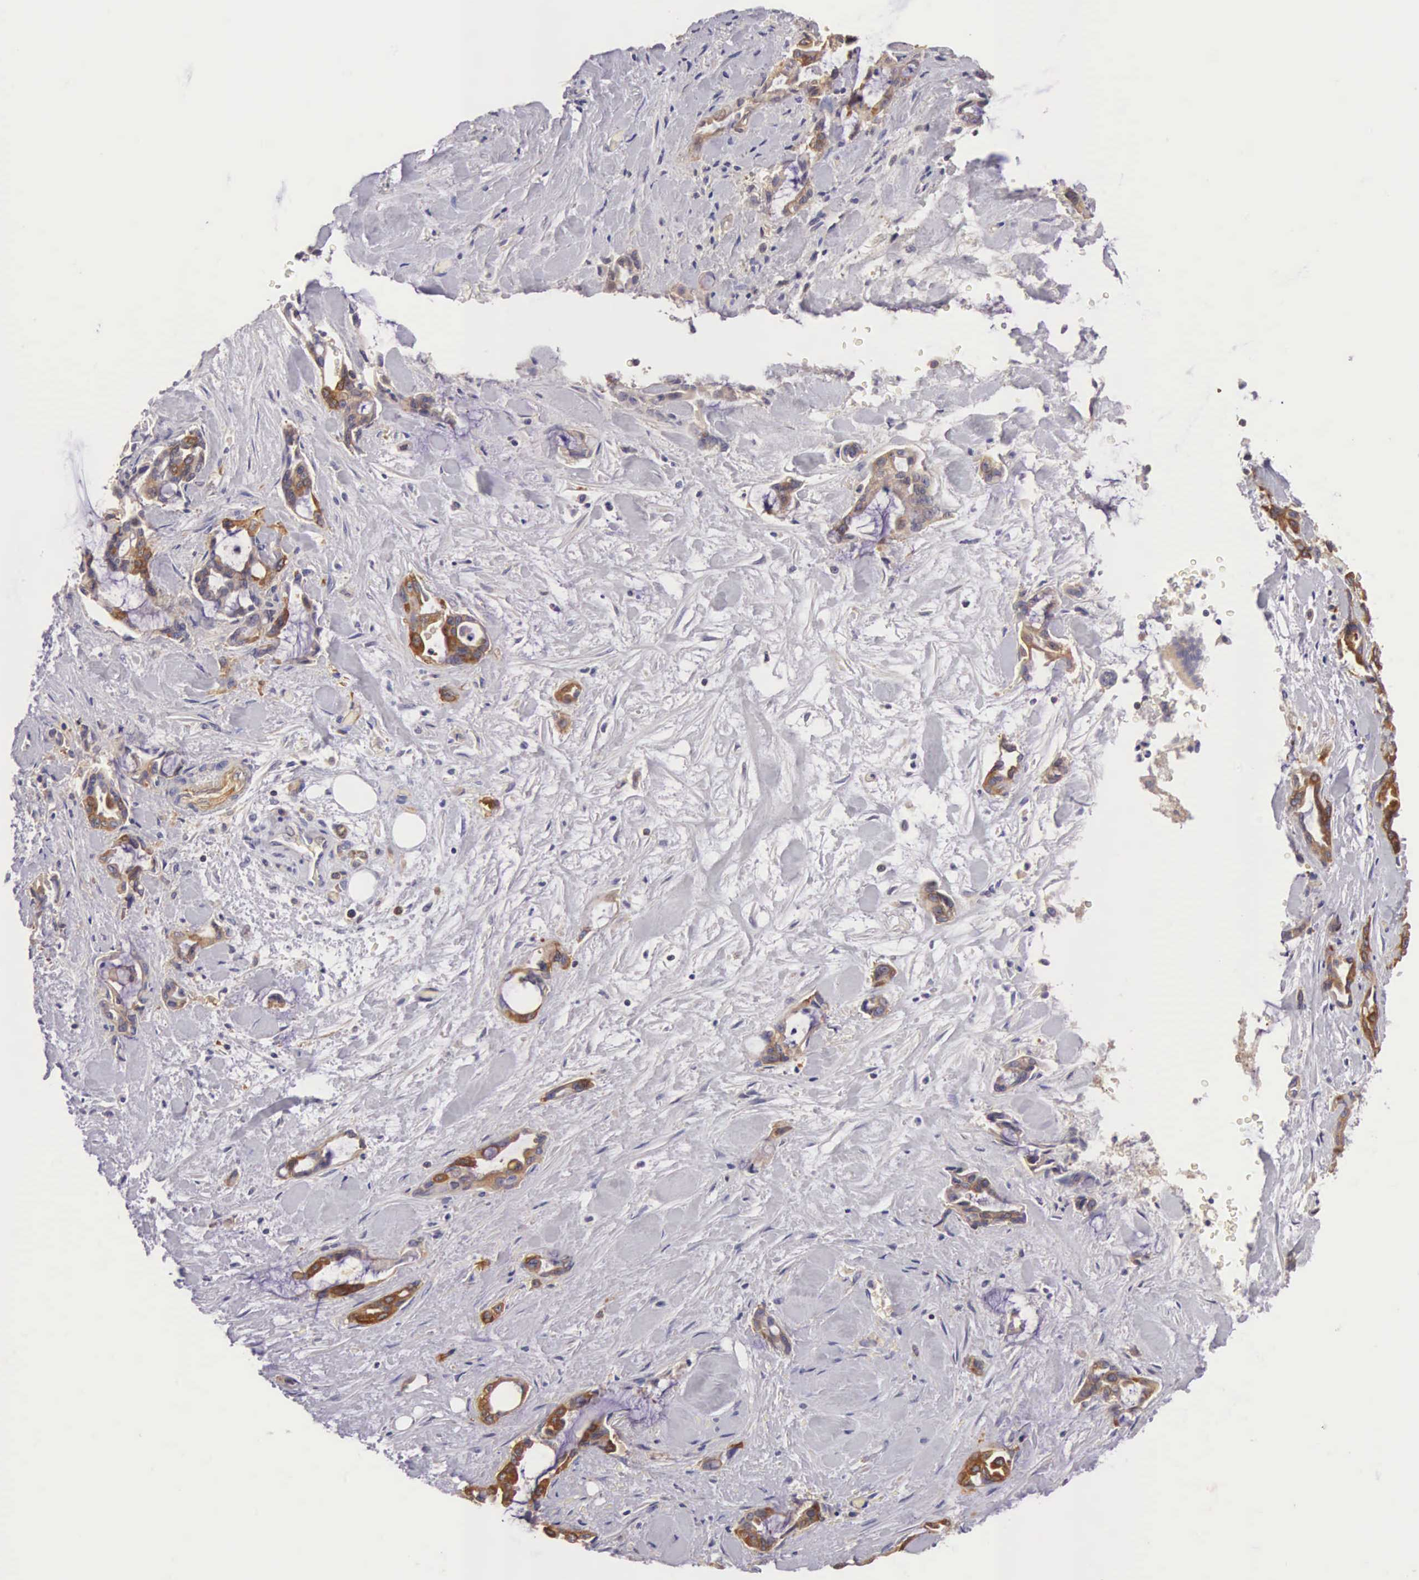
{"staining": {"intensity": "moderate", "quantity": ">75%", "location": "cytoplasmic/membranous"}, "tissue": "pancreatic cancer", "cell_type": "Tumor cells", "image_type": "cancer", "snomed": [{"axis": "morphology", "description": "Adenocarcinoma, NOS"}, {"axis": "topography", "description": "Pancreas"}], "caption": "Immunohistochemical staining of pancreatic adenocarcinoma exhibits moderate cytoplasmic/membranous protein staining in about >75% of tumor cells. (DAB IHC, brown staining for protein, blue staining for nuclei).", "gene": "OSBPL3", "patient": {"sex": "female", "age": 70}}